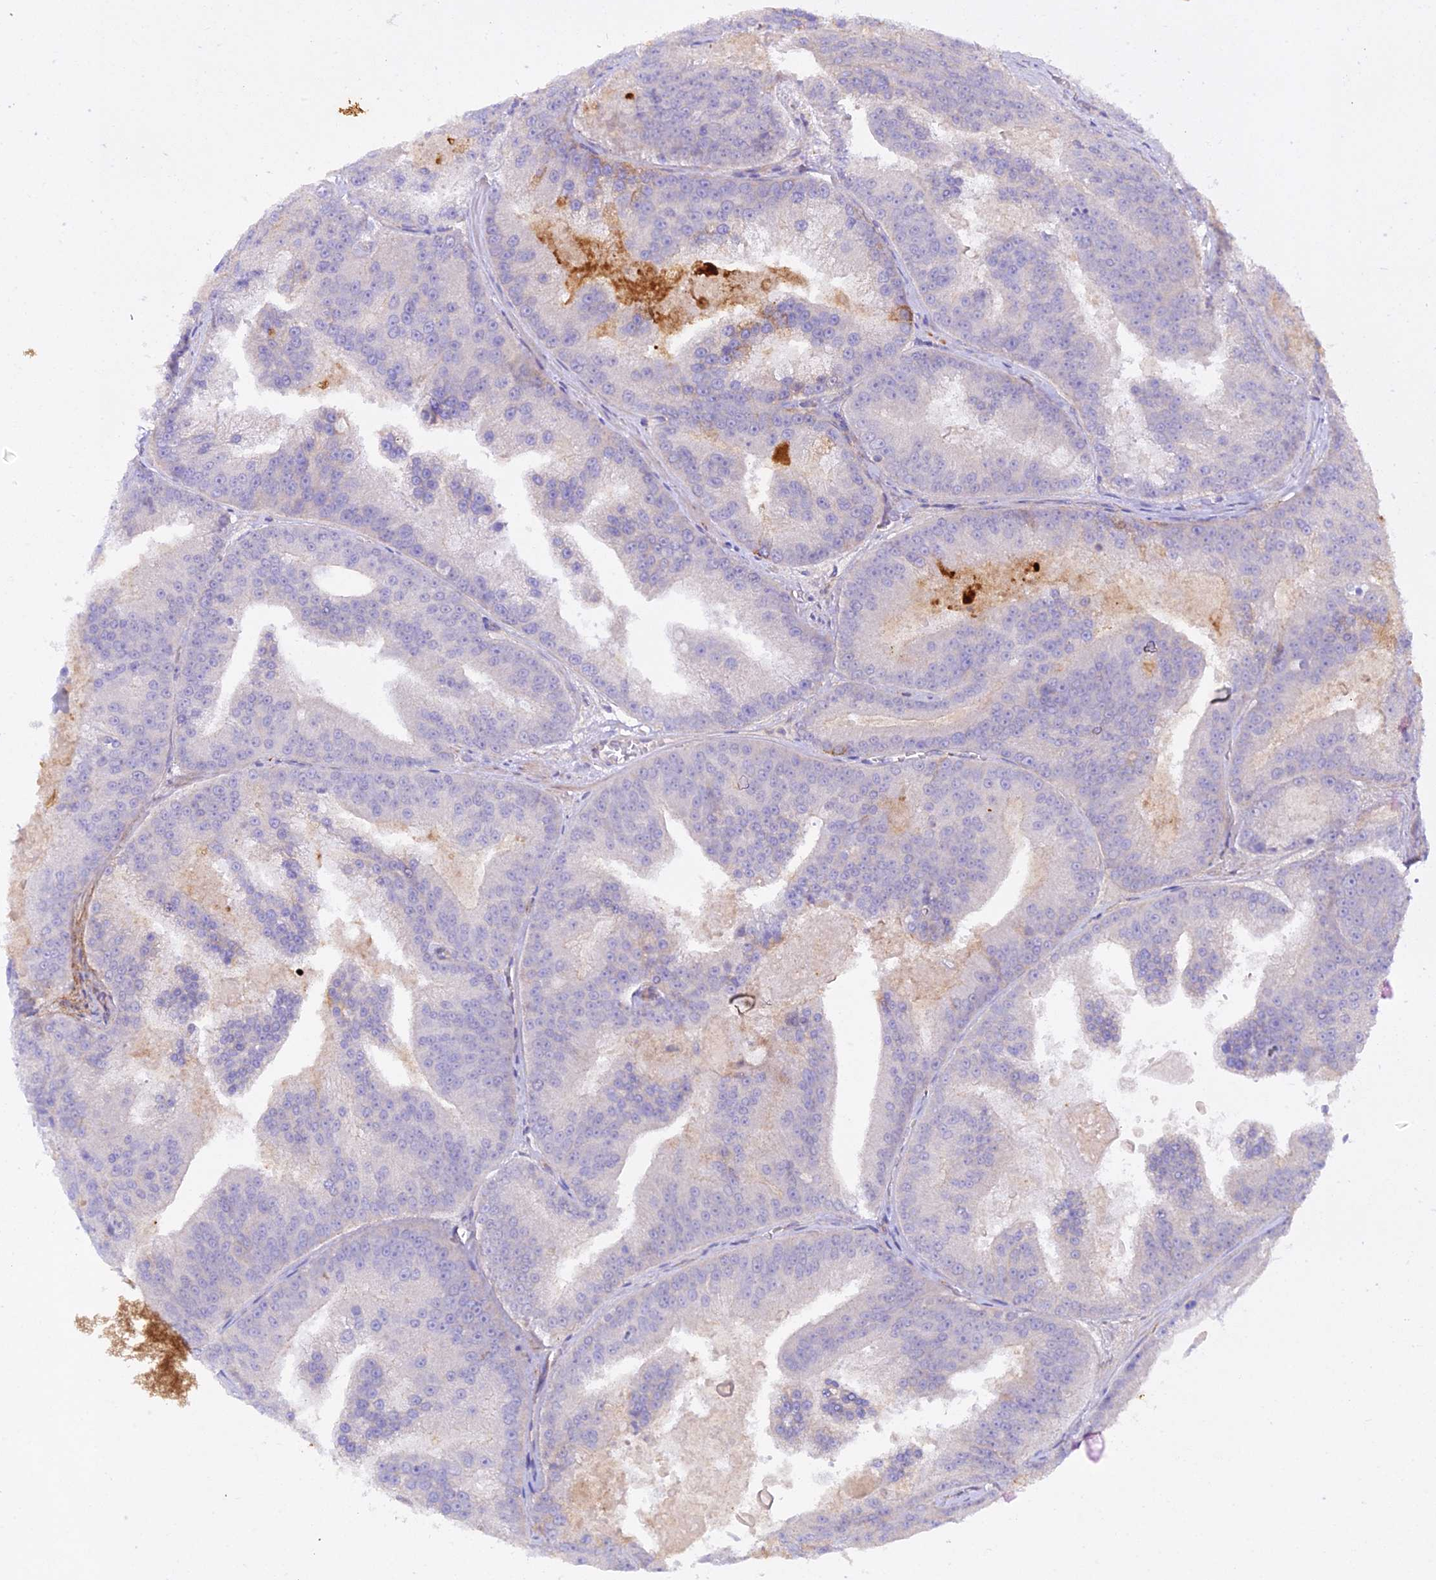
{"staining": {"intensity": "negative", "quantity": "none", "location": "none"}, "tissue": "prostate cancer", "cell_type": "Tumor cells", "image_type": "cancer", "snomed": [{"axis": "morphology", "description": "Adenocarcinoma, High grade"}, {"axis": "topography", "description": "Prostate"}], "caption": "Human prostate adenocarcinoma (high-grade) stained for a protein using immunohistochemistry (IHC) exhibits no positivity in tumor cells.", "gene": "MYO9A", "patient": {"sex": "male", "age": 61}}